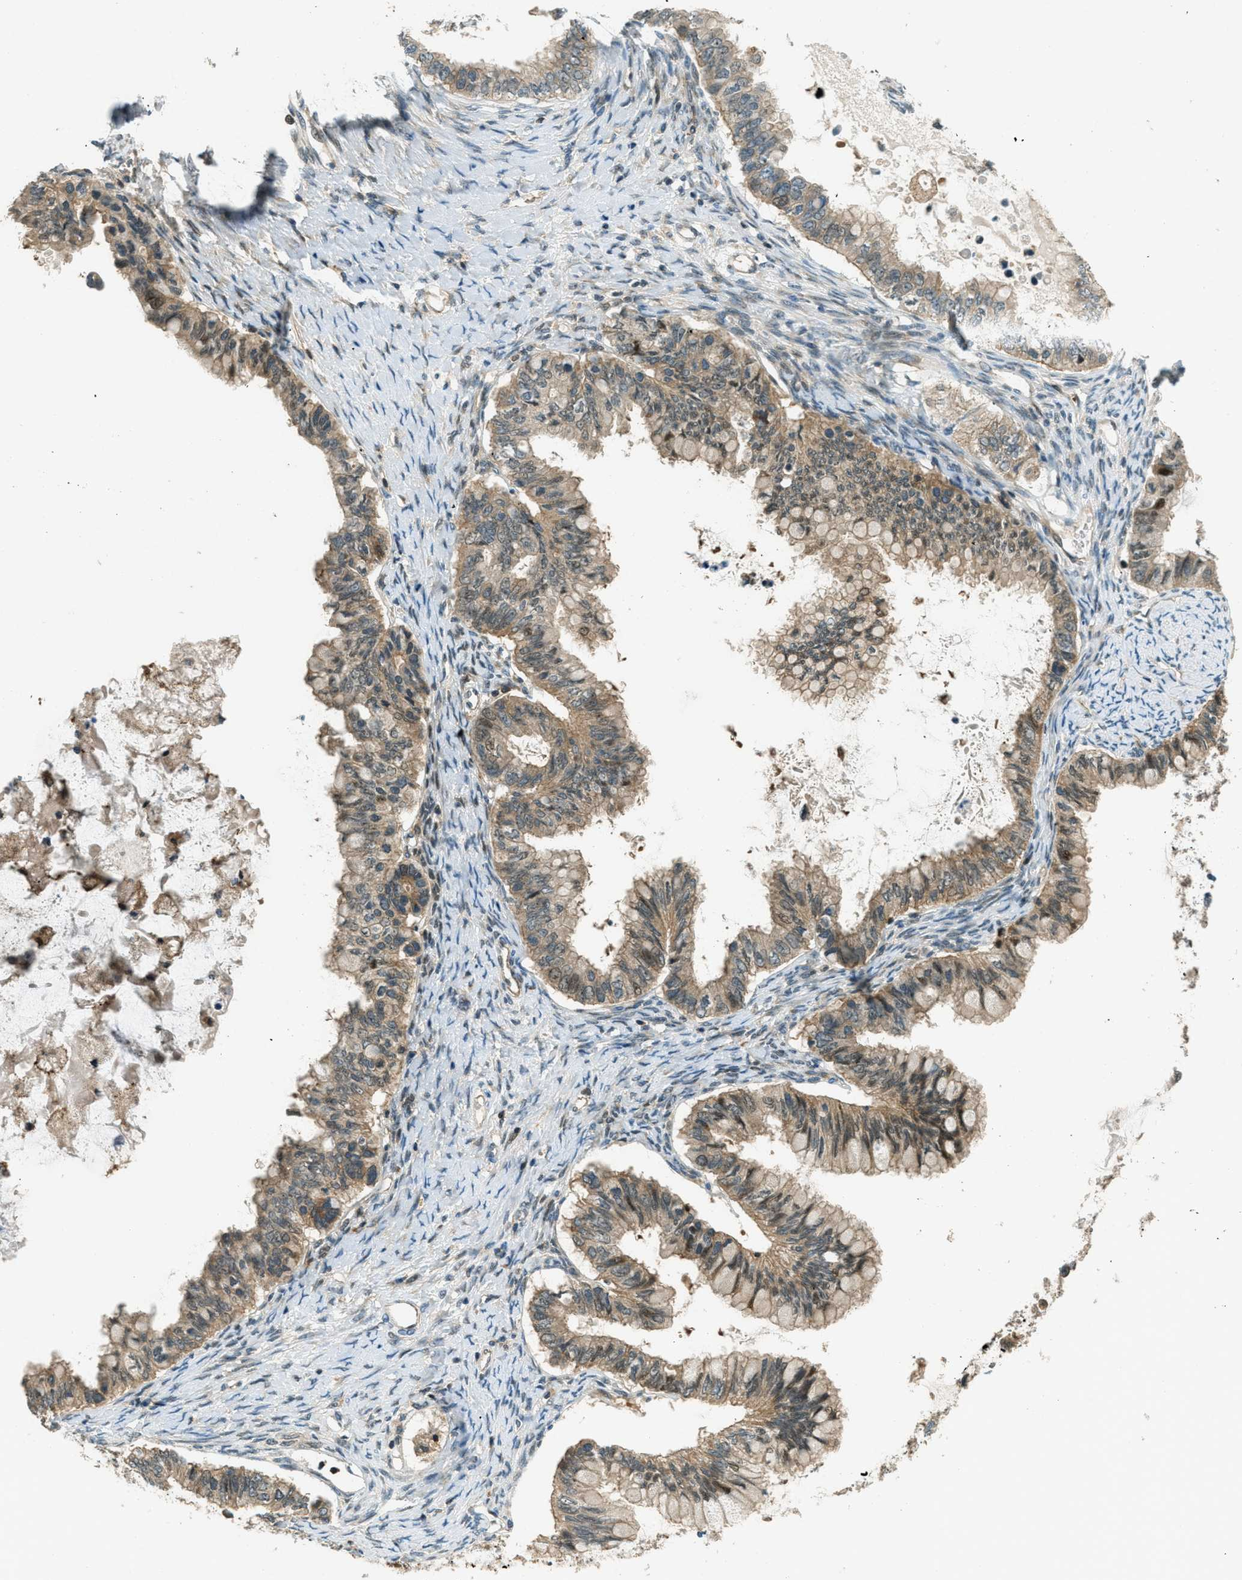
{"staining": {"intensity": "moderate", "quantity": ">75%", "location": "cytoplasmic/membranous"}, "tissue": "ovarian cancer", "cell_type": "Tumor cells", "image_type": "cancer", "snomed": [{"axis": "morphology", "description": "Cystadenocarcinoma, mucinous, NOS"}, {"axis": "topography", "description": "Ovary"}], "caption": "Immunohistochemical staining of ovarian cancer displays medium levels of moderate cytoplasmic/membranous protein positivity in approximately >75% of tumor cells. (IHC, brightfield microscopy, high magnification).", "gene": "PTPN23", "patient": {"sex": "female", "age": 80}}